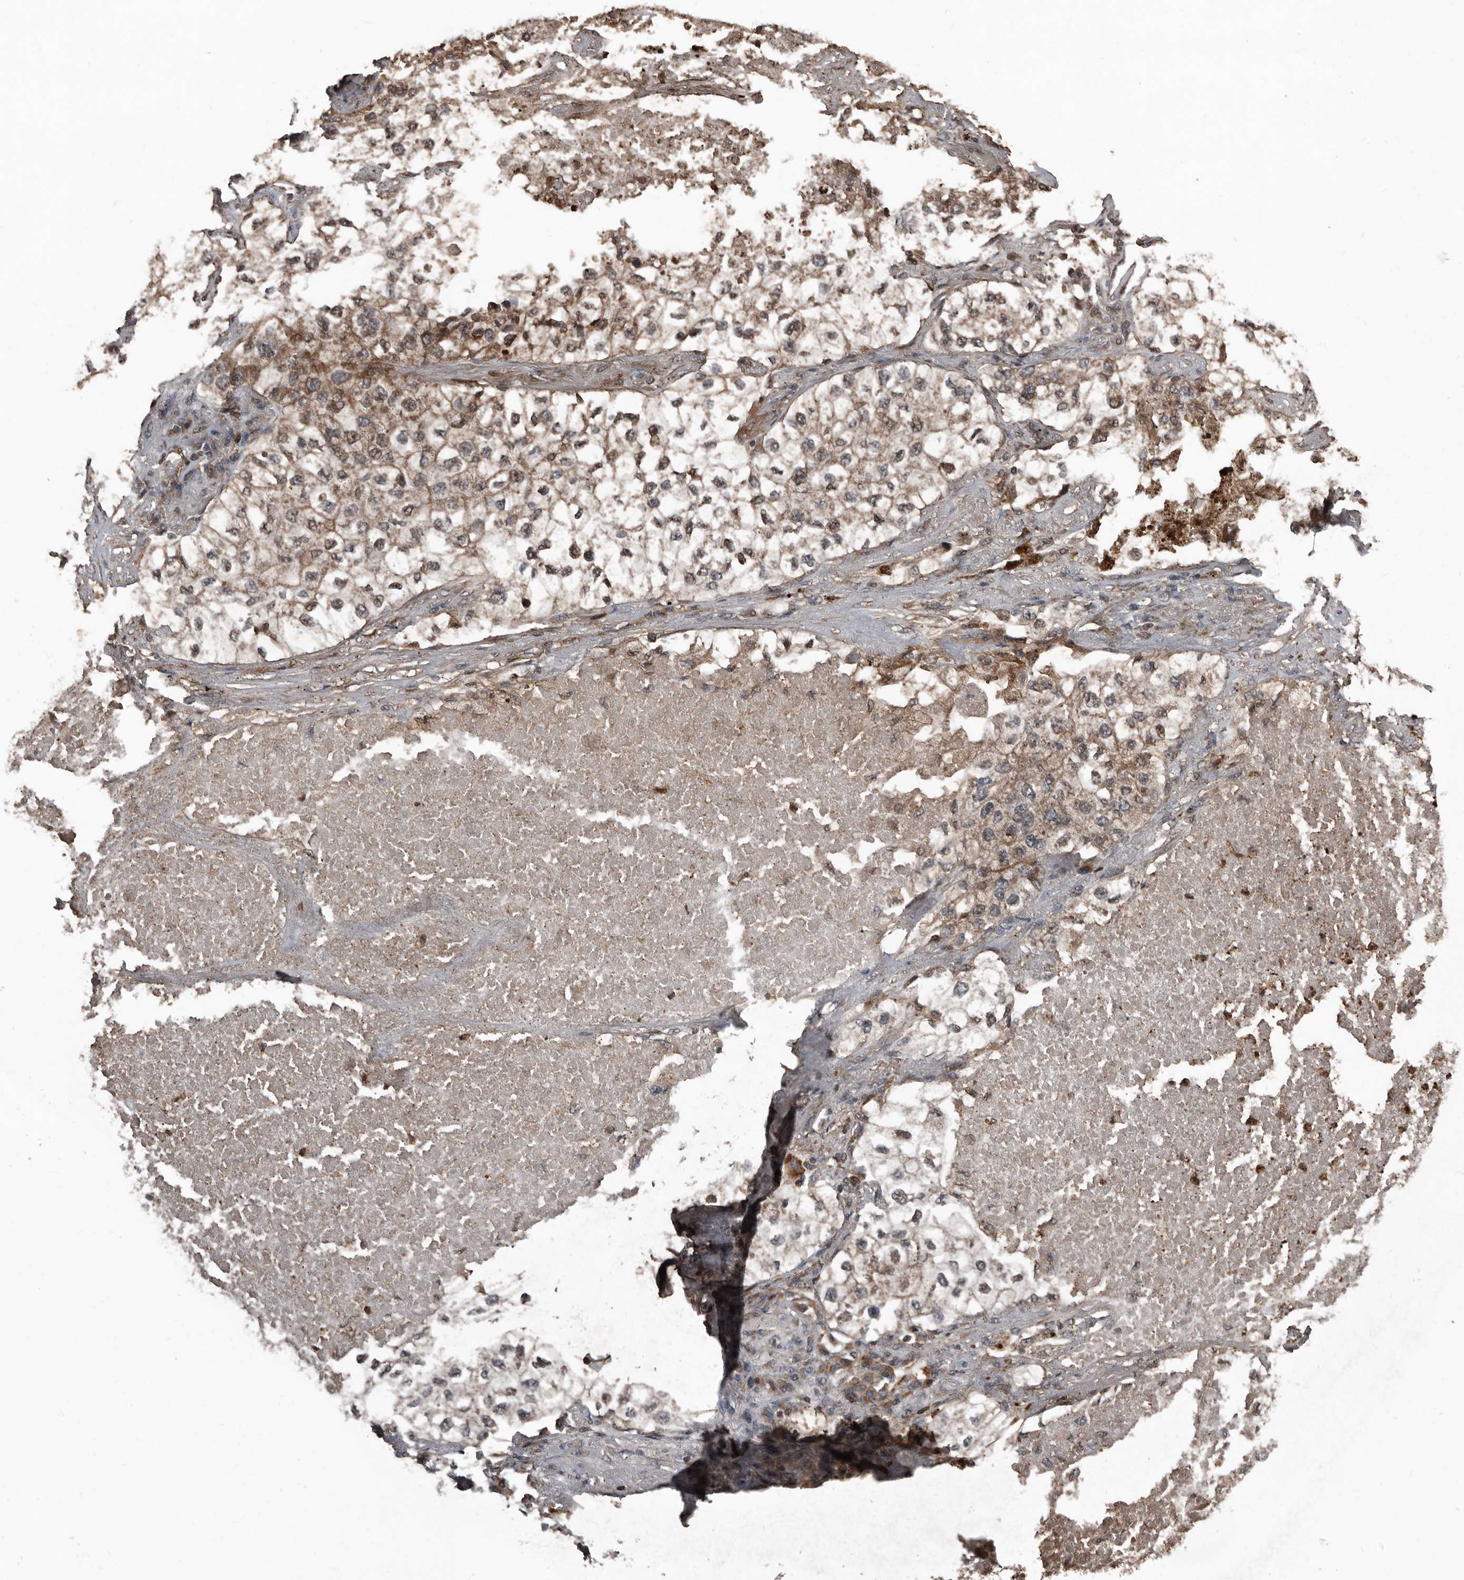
{"staining": {"intensity": "moderate", "quantity": ">75%", "location": "cytoplasmic/membranous"}, "tissue": "lung cancer", "cell_type": "Tumor cells", "image_type": "cancer", "snomed": [{"axis": "morphology", "description": "Adenocarcinoma, NOS"}, {"axis": "topography", "description": "Lung"}], "caption": "IHC histopathology image of lung cancer (adenocarcinoma) stained for a protein (brown), which exhibits medium levels of moderate cytoplasmic/membranous positivity in approximately >75% of tumor cells.", "gene": "FSBP", "patient": {"sex": "male", "age": 63}}